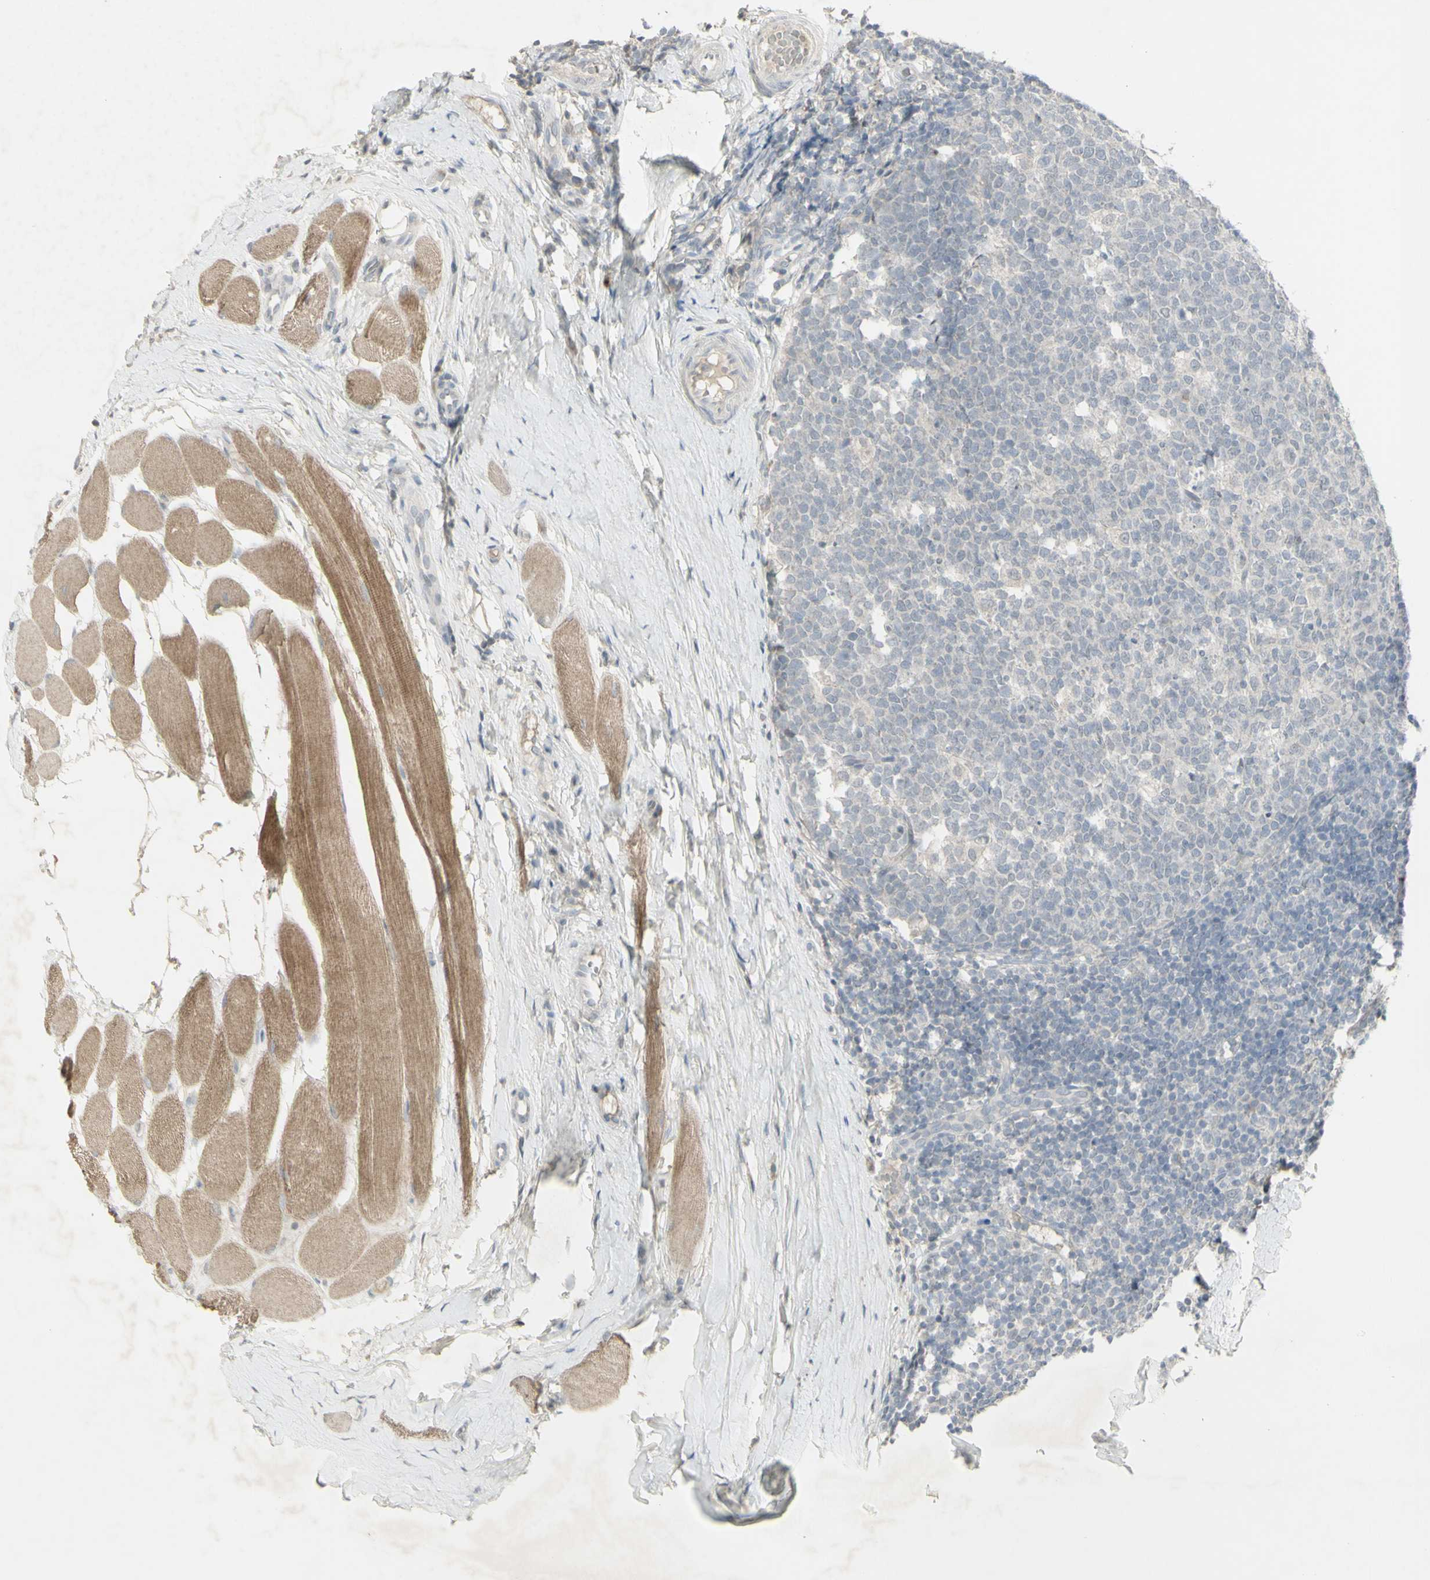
{"staining": {"intensity": "negative", "quantity": "none", "location": "none"}, "tissue": "tonsil", "cell_type": "Germinal center cells", "image_type": "normal", "snomed": [{"axis": "morphology", "description": "Normal tissue, NOS"}, {"axis": "topography", "description": "Tonsil"}], "caption": "Benign tonsil was stained to show a protein in brown. There is no significant staining in germinal center cells. The staining was performed using DAB (3,3'-diaminobenzidine) to visualize the protein expression in brown, while the nuclei were stained in blue with hematoxylin (Magnification: 20x).", "gene": "C1orf116", "patient": {"sex": "female", "age": 19}}